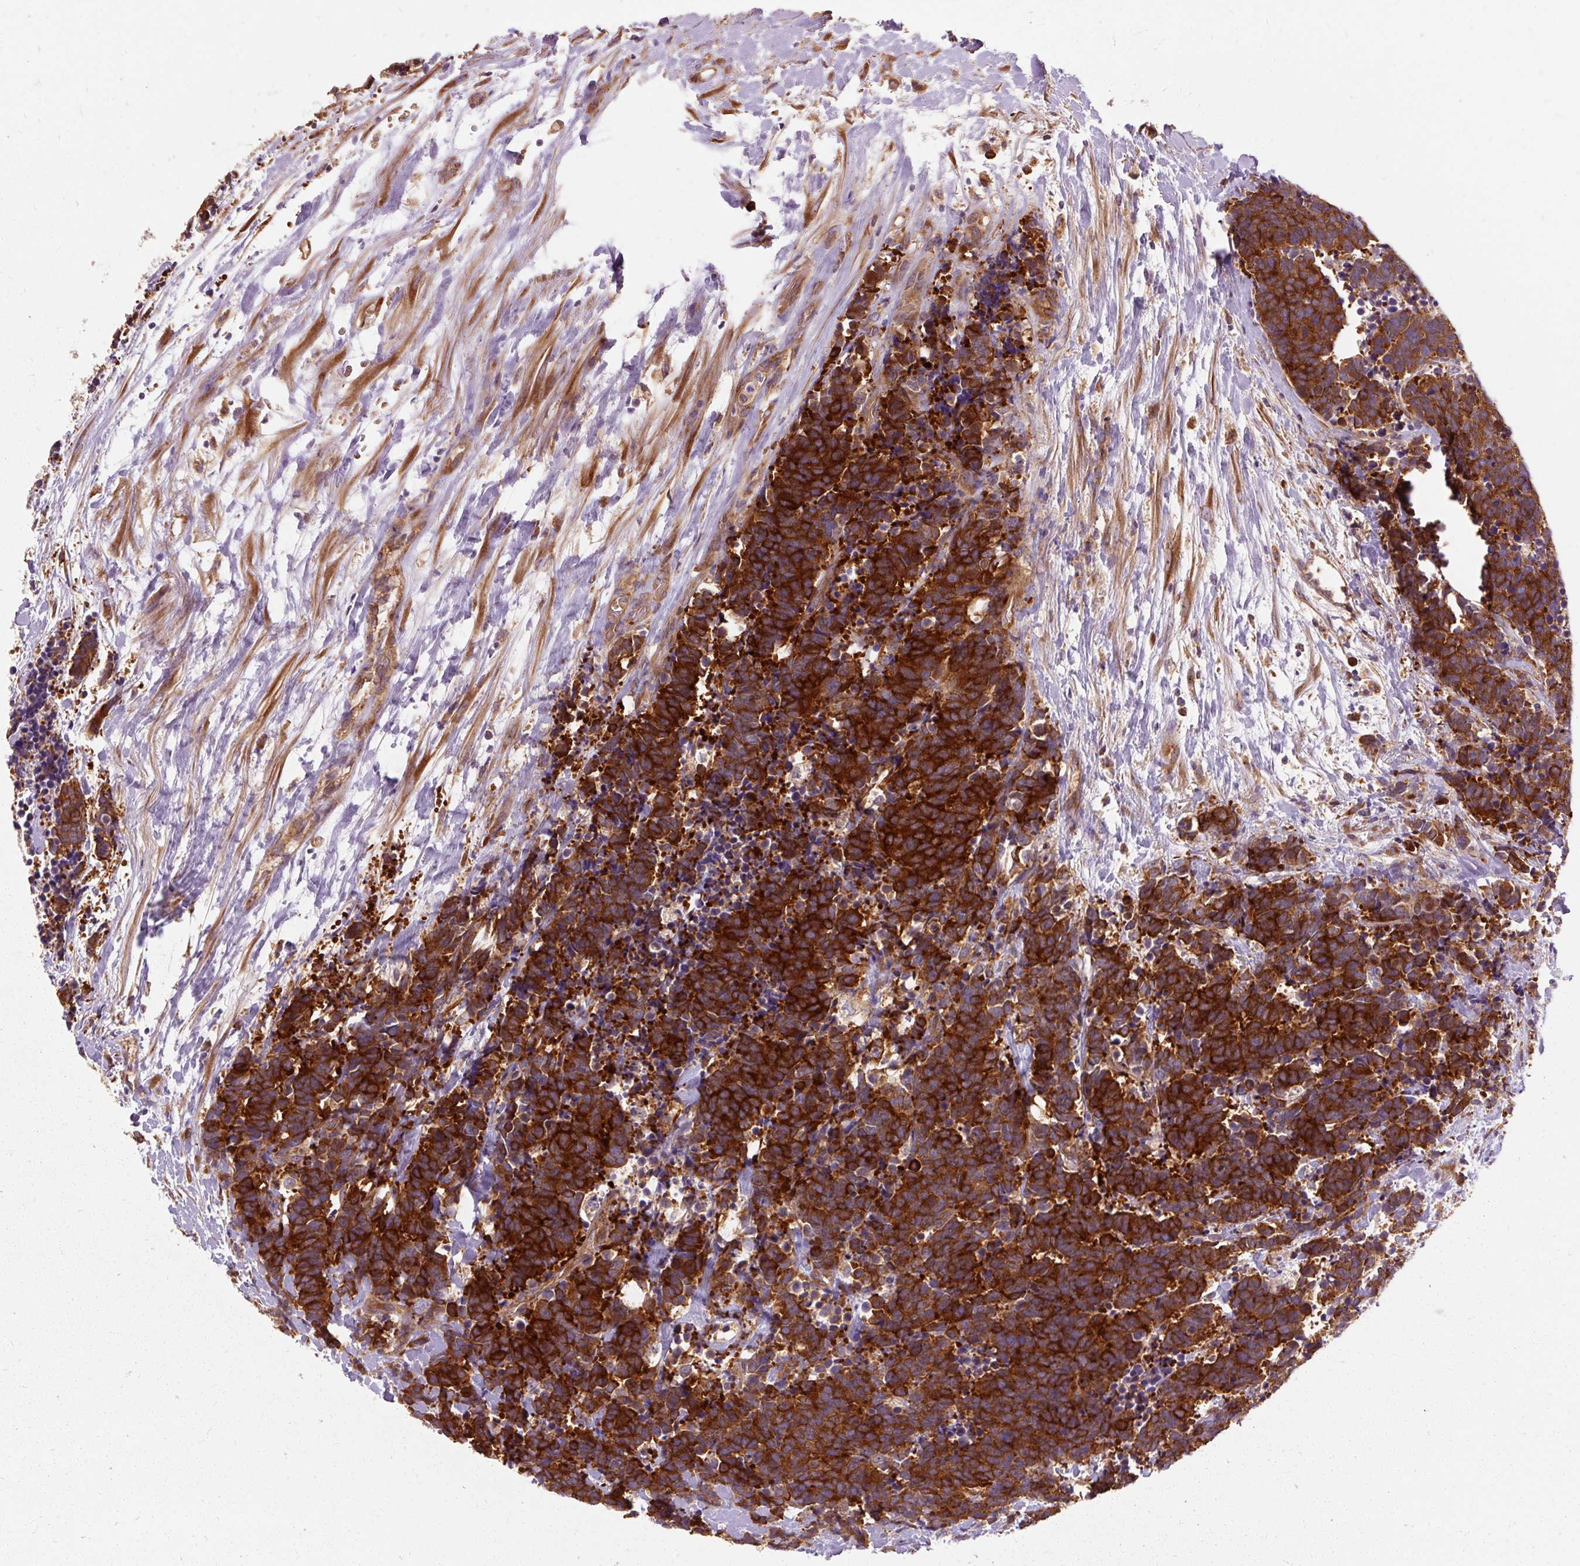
{"staining": {"intensity": "strong", "quantity": ">75%", "location": "cytoplasmic/membranous"}, "tissue": "carcinoid", "cell_type": "Tumor cells", "image_type": "cancer", "snomed": [{"axis": "morphology", "description": "Carcinoma, NOS"}, {"axis": "morphology", "description": "Carcinoid, malignant, NOS"}, {"axis": "topography", "description": "Prostate"}], "caption": "A brown stain labels strong cytoplasmic/membranous positivity of a protein in carcinoid tumor cells.", "gene": "TBC1D4", "patient": {"sex": "male", "age": 57}}